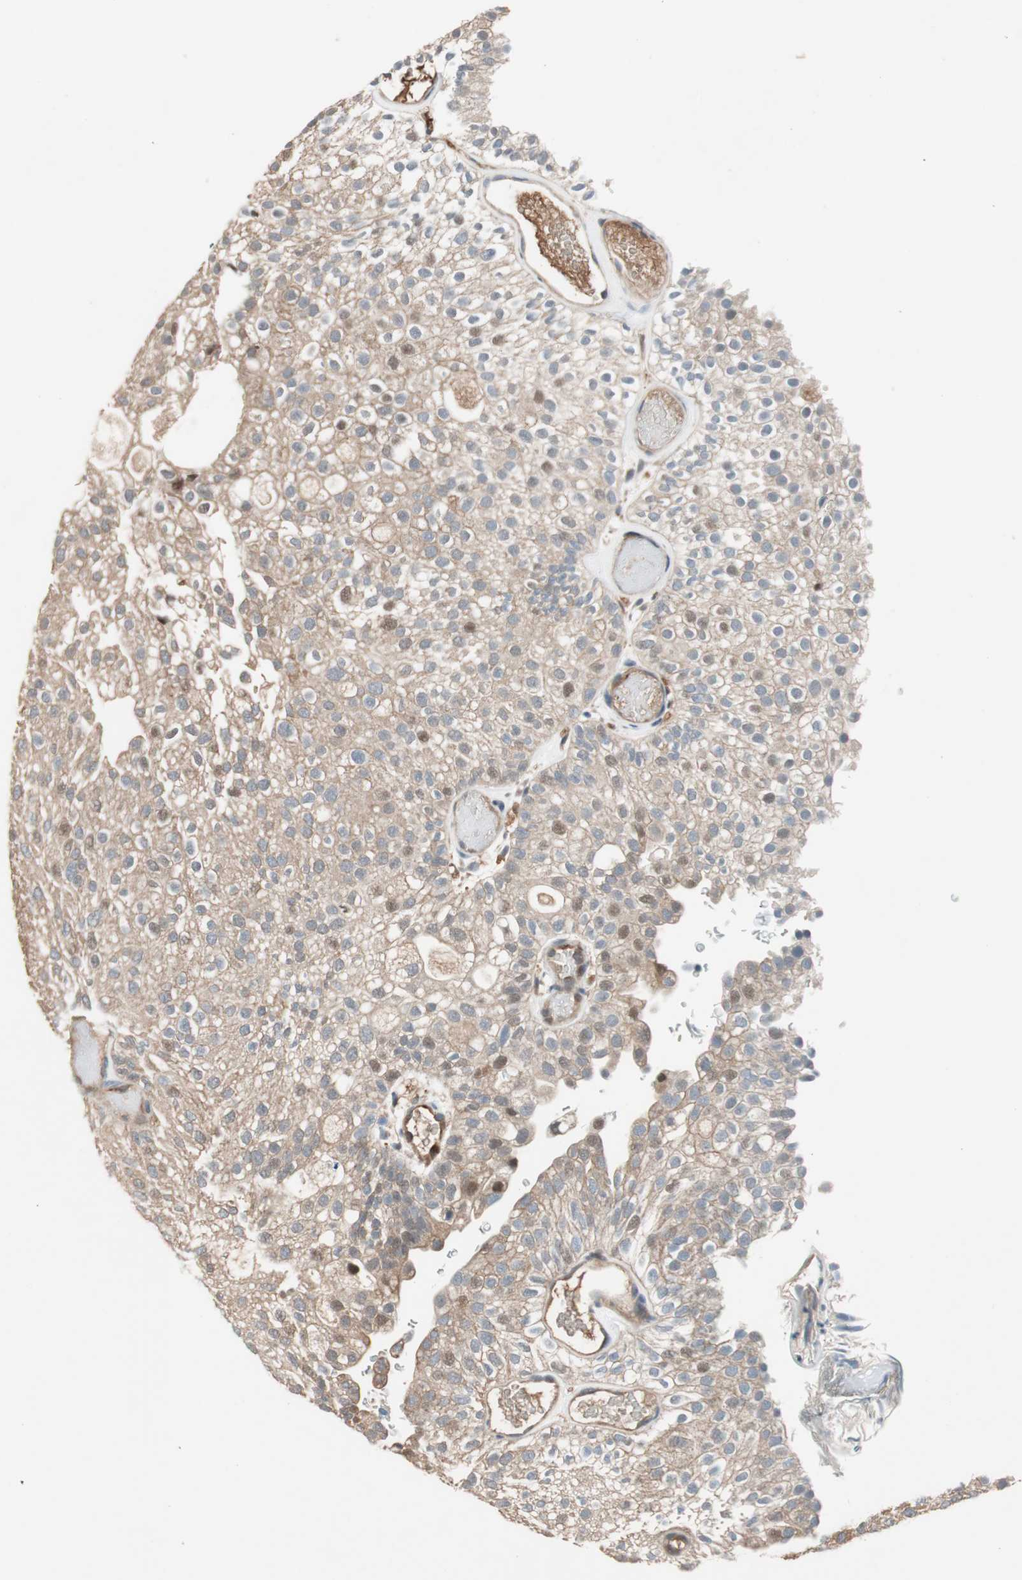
{"staining": {"intensity": "weak", "quantity": ">75%", "location": "cytoplasmic/membranous"}, "tissue": "urothelial cancer", "cell_type": "Tumor cells", "image_type": "cancer", "snomed": [{"axis": "morphology", "description": "Urothelial carcinoma, Low grade"}, {"axis": "topography", "description": "Urinary bladder"}], "caption": "A micrograph of urothelial cancer stained for a protein demonstrates weak cytoplasmic/membranous brown staining in tumor cells.", "gene": "PIK3R3", "patient": {"sex": "male", "age": 78}}